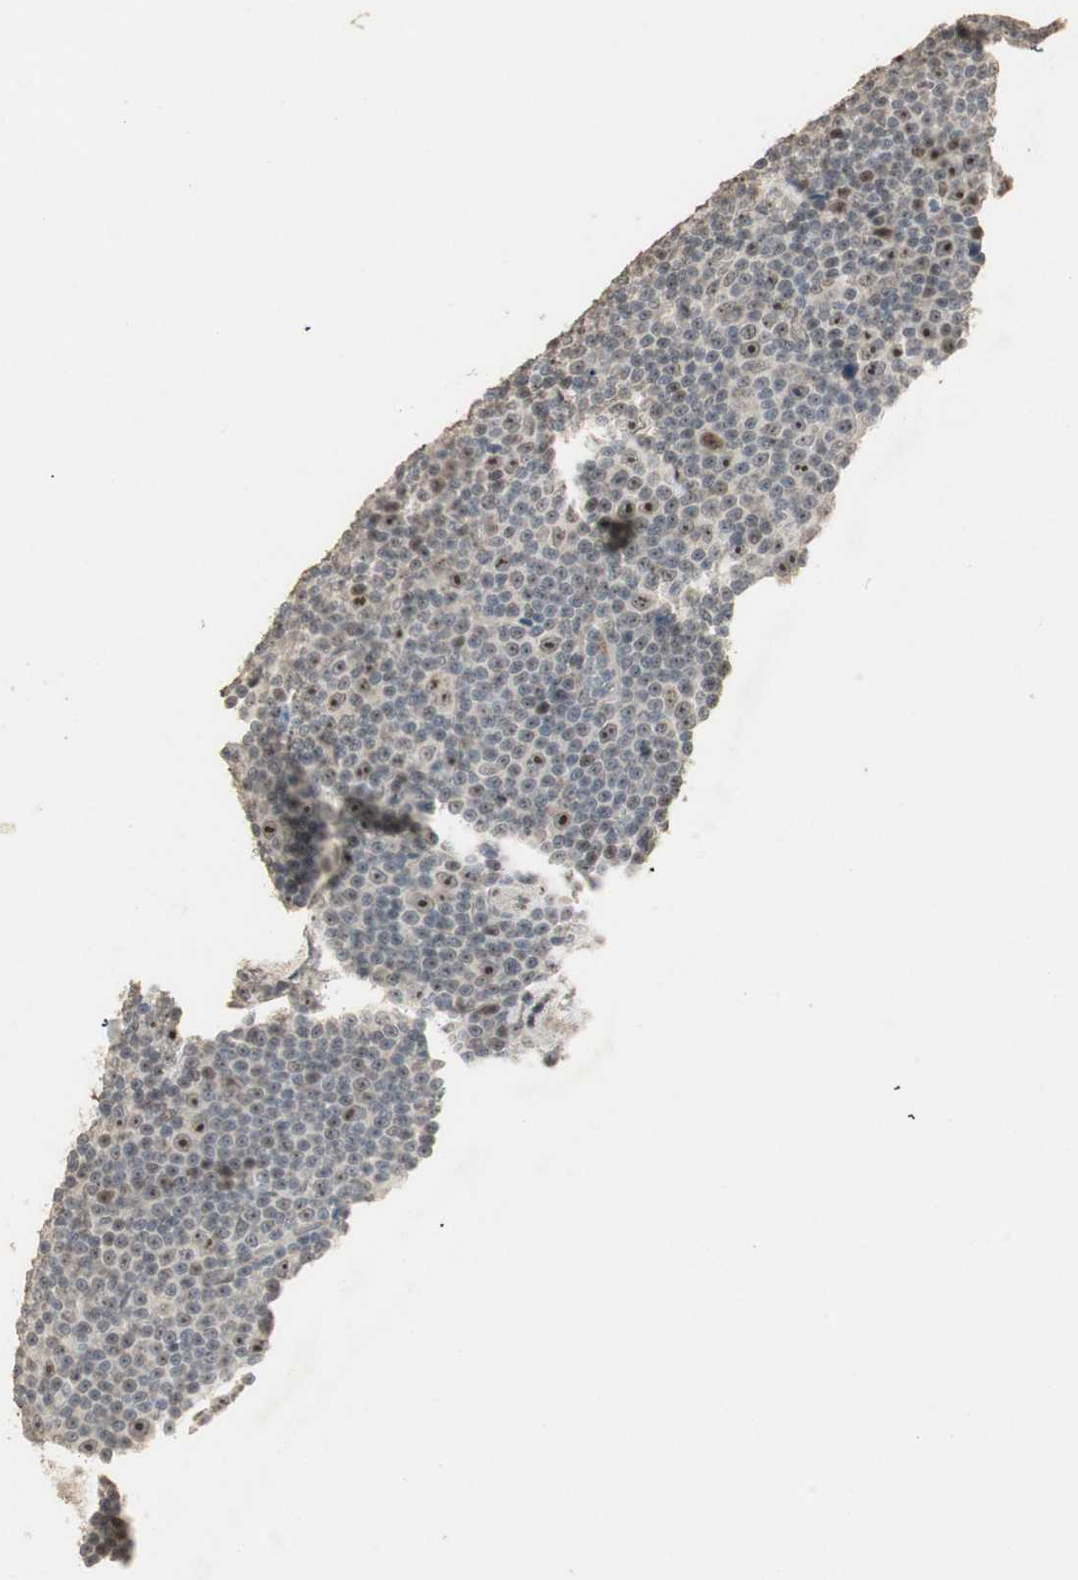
{"staining": {"intensity": "moderate", "quantity": ">75%", "location": "nuclear"}, "tissue": "lymphoma", "cell_type": "Tumor cells", "image_type": "cancer", "snomed": [{"axis": "morphology", "description": "Malignant lymphoma, non-Hodgkin's type, Low grade"}, {"axis": "topography", "description": "Lymph node"}], "caption": "An image of lymphoma stained for a protein demonstrates moderate nuclear brown staining in tumor cells.", "gene": "ETV4", "patient": {"sex": "female", "age": 67}}